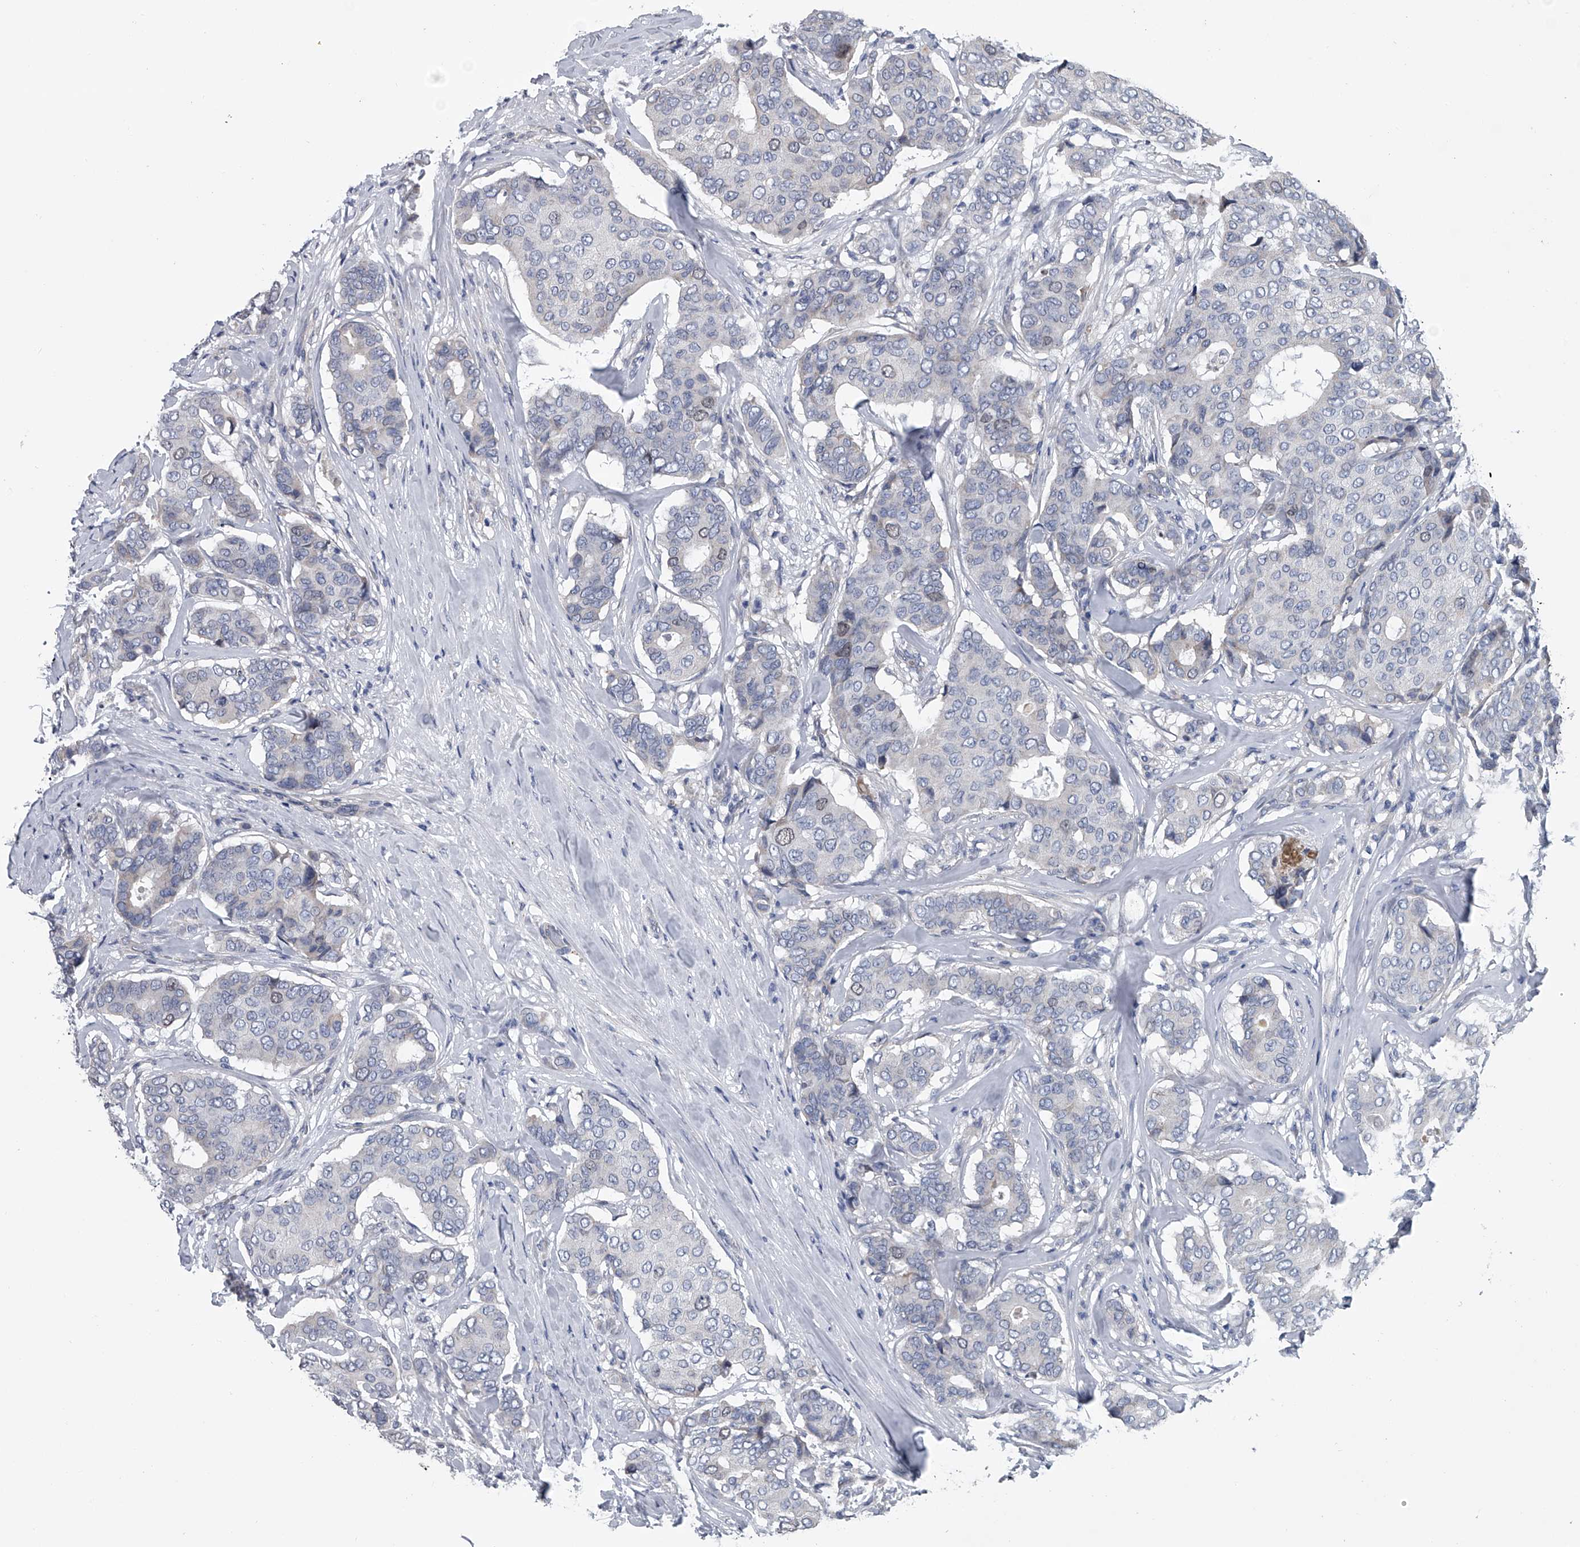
{"staining": {"intensity": "negative", "quantity": "none", "location": "none"}, "tissue": "breast cancer", "cell_type": "Tumor cells", "image_type": "cancer", "snomed": [{"axis": "morphology", "description": "Duct carcinoma"}, {"axis": "topography", "description": "Breast"}], "caption": "Immunohistochemistry photomicrograph of breast cancer (intraductal carcinoma) stained for a protein (brown), which displays no staining in tumor cells. (DAB (3,3'-diaminobenzidine) immunohistochemistry with hematoxylin counter stain).", "gene": "ABCG1", "patient": {"sex": "female", "age": 75}}